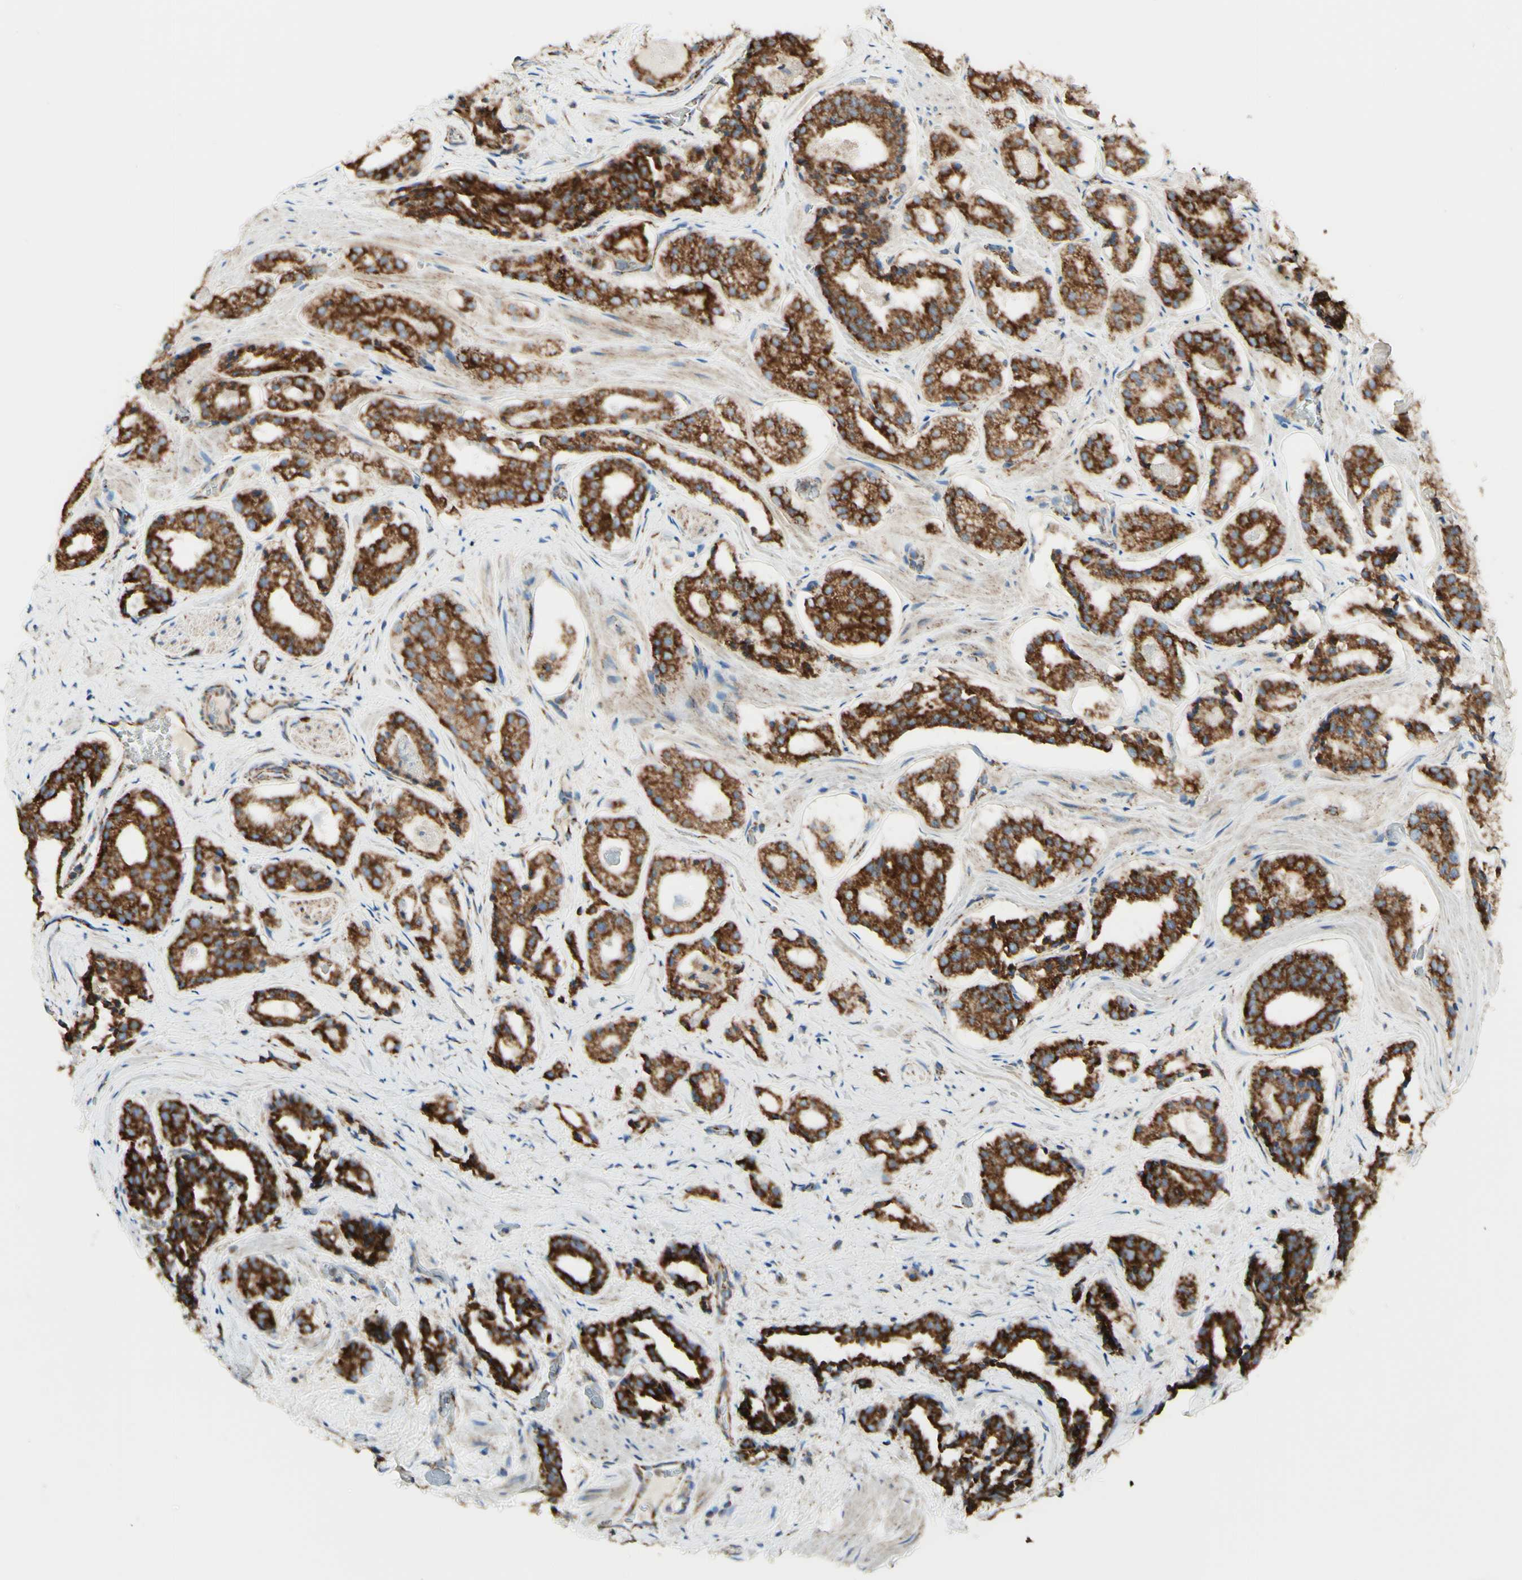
{"staining": {"intensity": "strong", "quantity": ">75%", "location": "cytoplasmic/membranous"}, "tissue": "prostate cancer", "cell_type": "Tumor cells", "image_type": "cancer", "snomed": [{"axis": "morphology", "description": "Adenocarcinoma, High grade"}, {"axis": "topography", "description": "Prostate"}], "caption": "Strong cytoplasmic/membranous protein expression is seen in about >75% of tumor cells in prostate high-grade adenocarcinoma. (brown staining indicates protein expression, while blue staining denotes nuclei).", "gene": "ARMC10", "patient": {"sex": "male", "age": 60}}